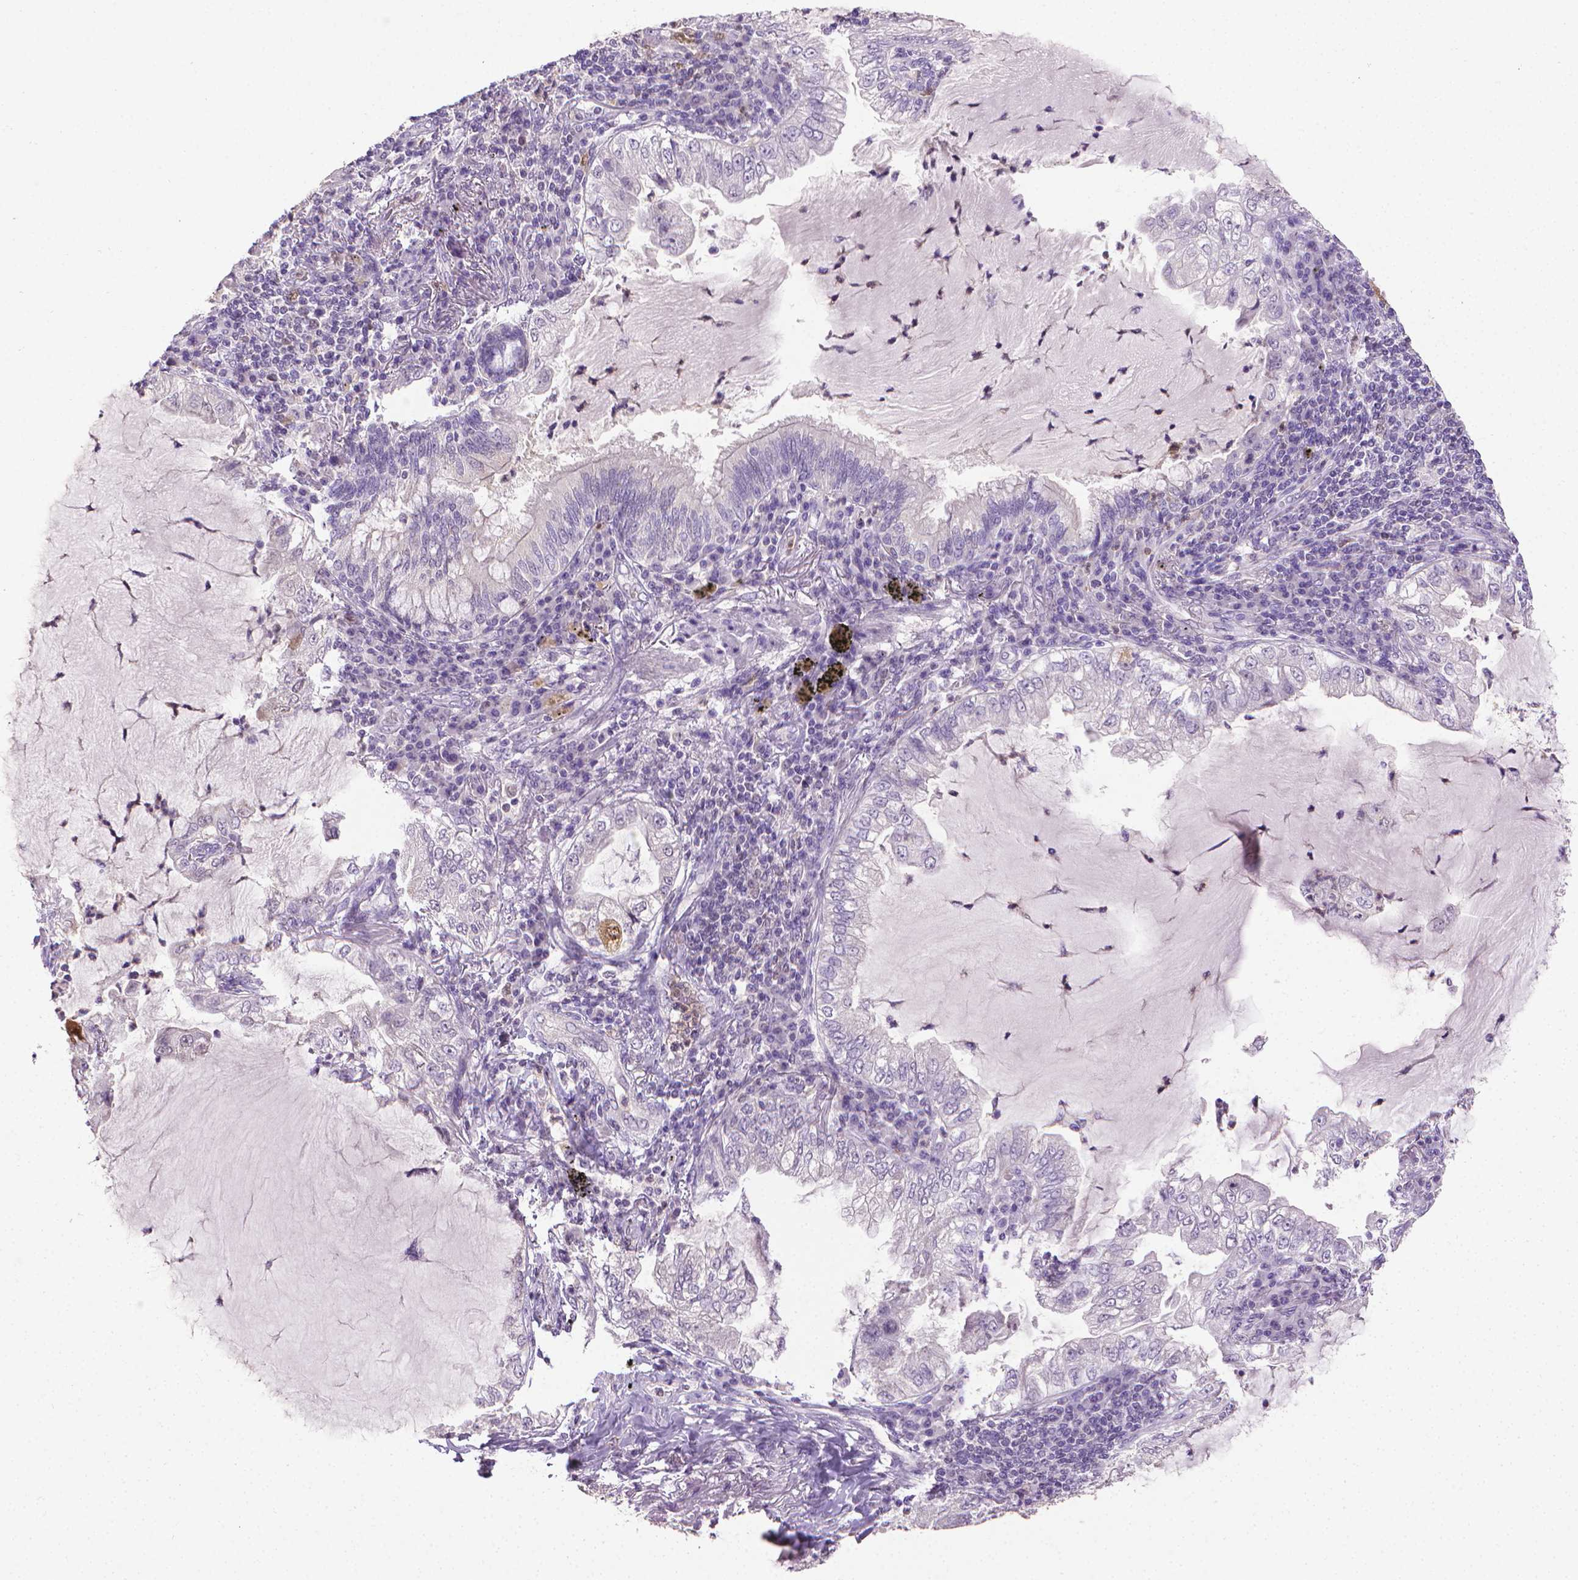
{"staining": {"intensity": "negative", "quantity": "none", "location": "none"}, "tissue": "lung cancer", "cell_type": "Tumor cells", "image_type": "cancer", "snomed": [{"axis": "morphology", "description": "Adenocarcinoma, NOS"}, {"axis": "topography", "description": "Lung"}], "caption": "High power microscopy image of an immunohistochemistry (IHC) micrograph of adenocarcinoma (lung), revealing no significant staining in tumor cells.", "gene": "CDKN2D", "patient": {"sex": "female", "age": 73}}